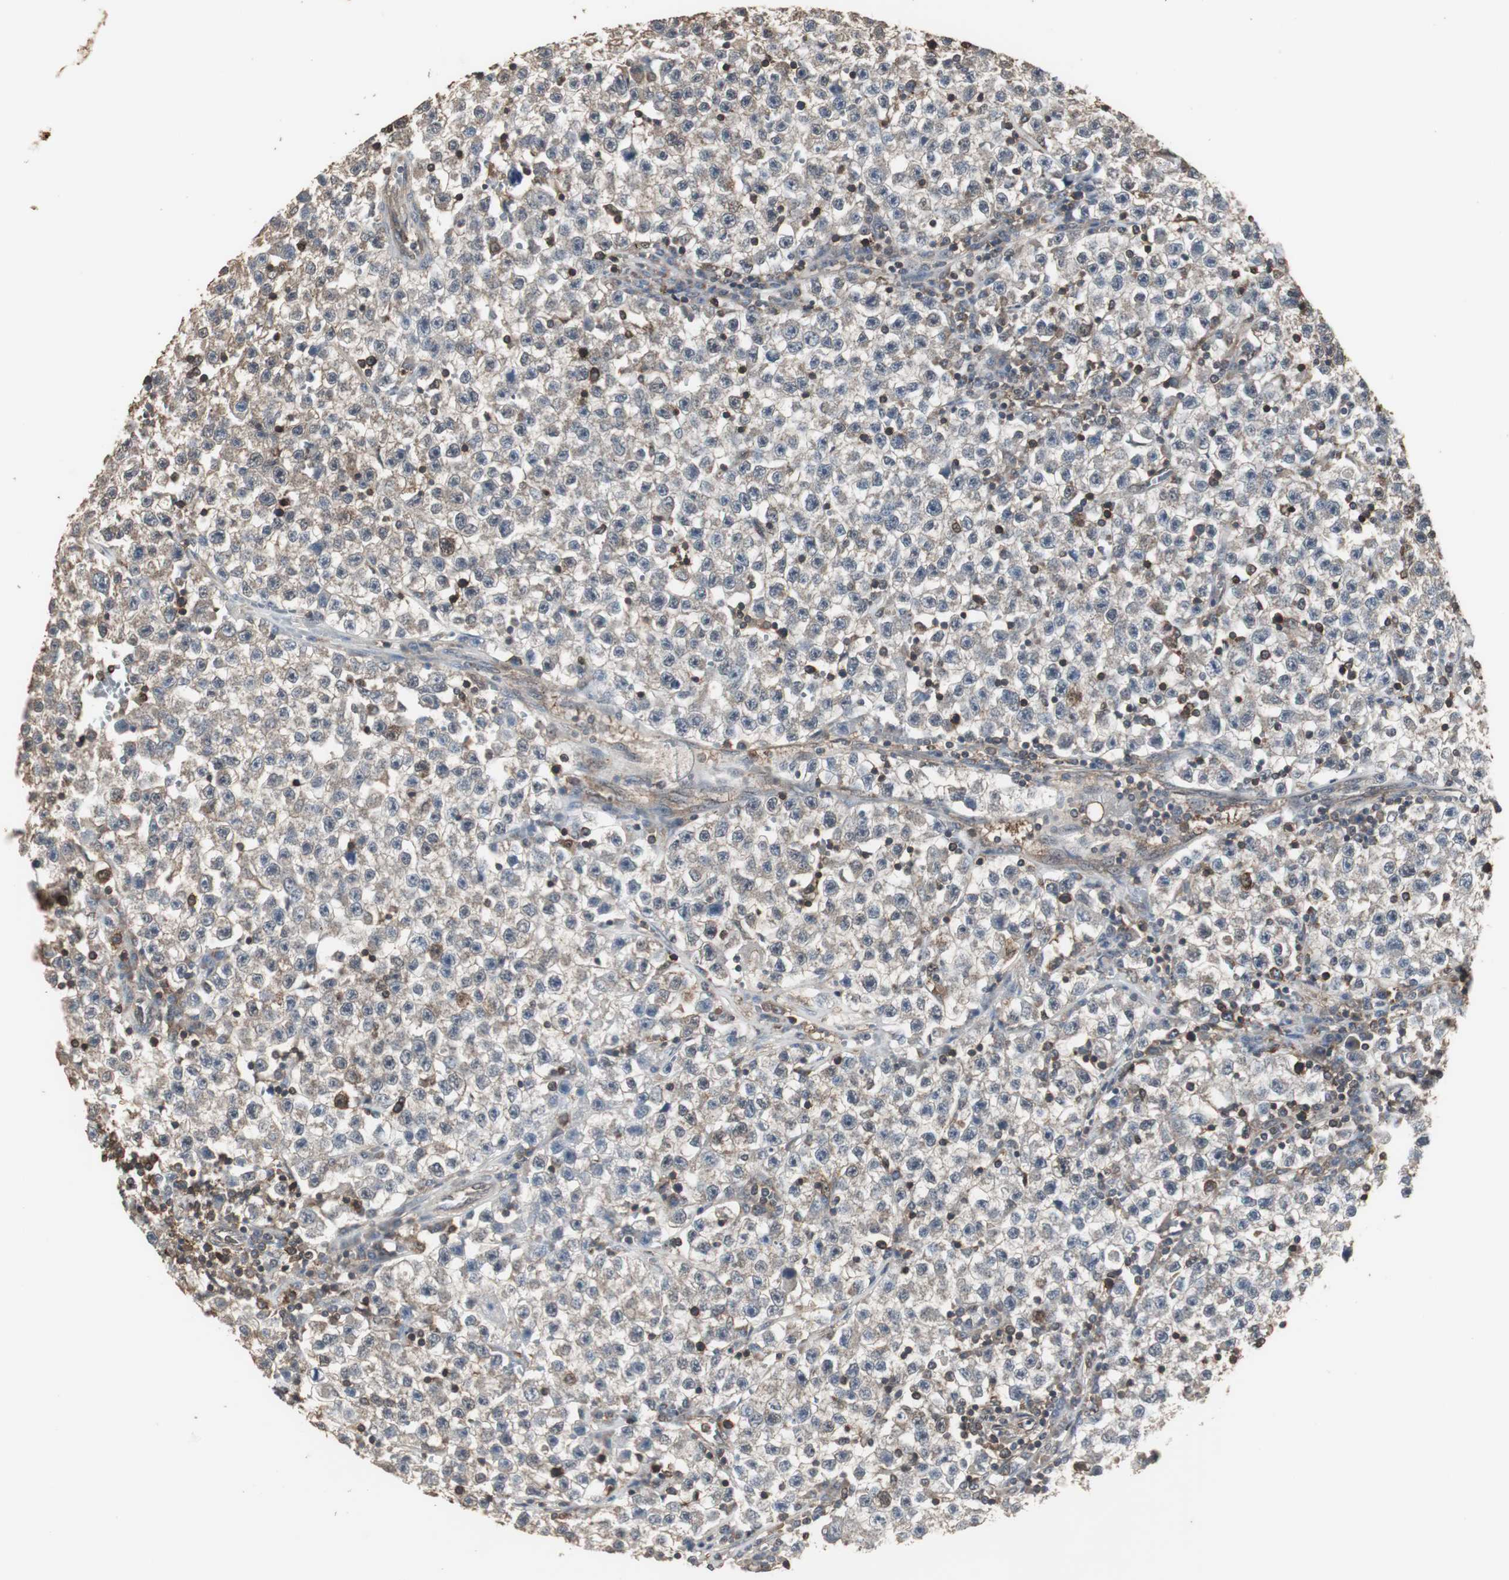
{"staining": {"intensity": "weak", "quantity": "<25%", "location": "cytoplasmic/membranous"}, "tissue": "testis cancer", "cell_type": "Tumor cells", "image_type": "cancer", "snomed": [{"axis": "morphology", "description": "Seminoma, NOS"}, {"axis": "topography", "description": "Testis"}], "caption": "This histopathology image is of testis cancer stained with IHC to label a protein in brown with the nuclei are counter-stained blue. There is no expression in tumor cells.", "gene": "HPRT1", "patient": {"sex": "male", "age": 22}}